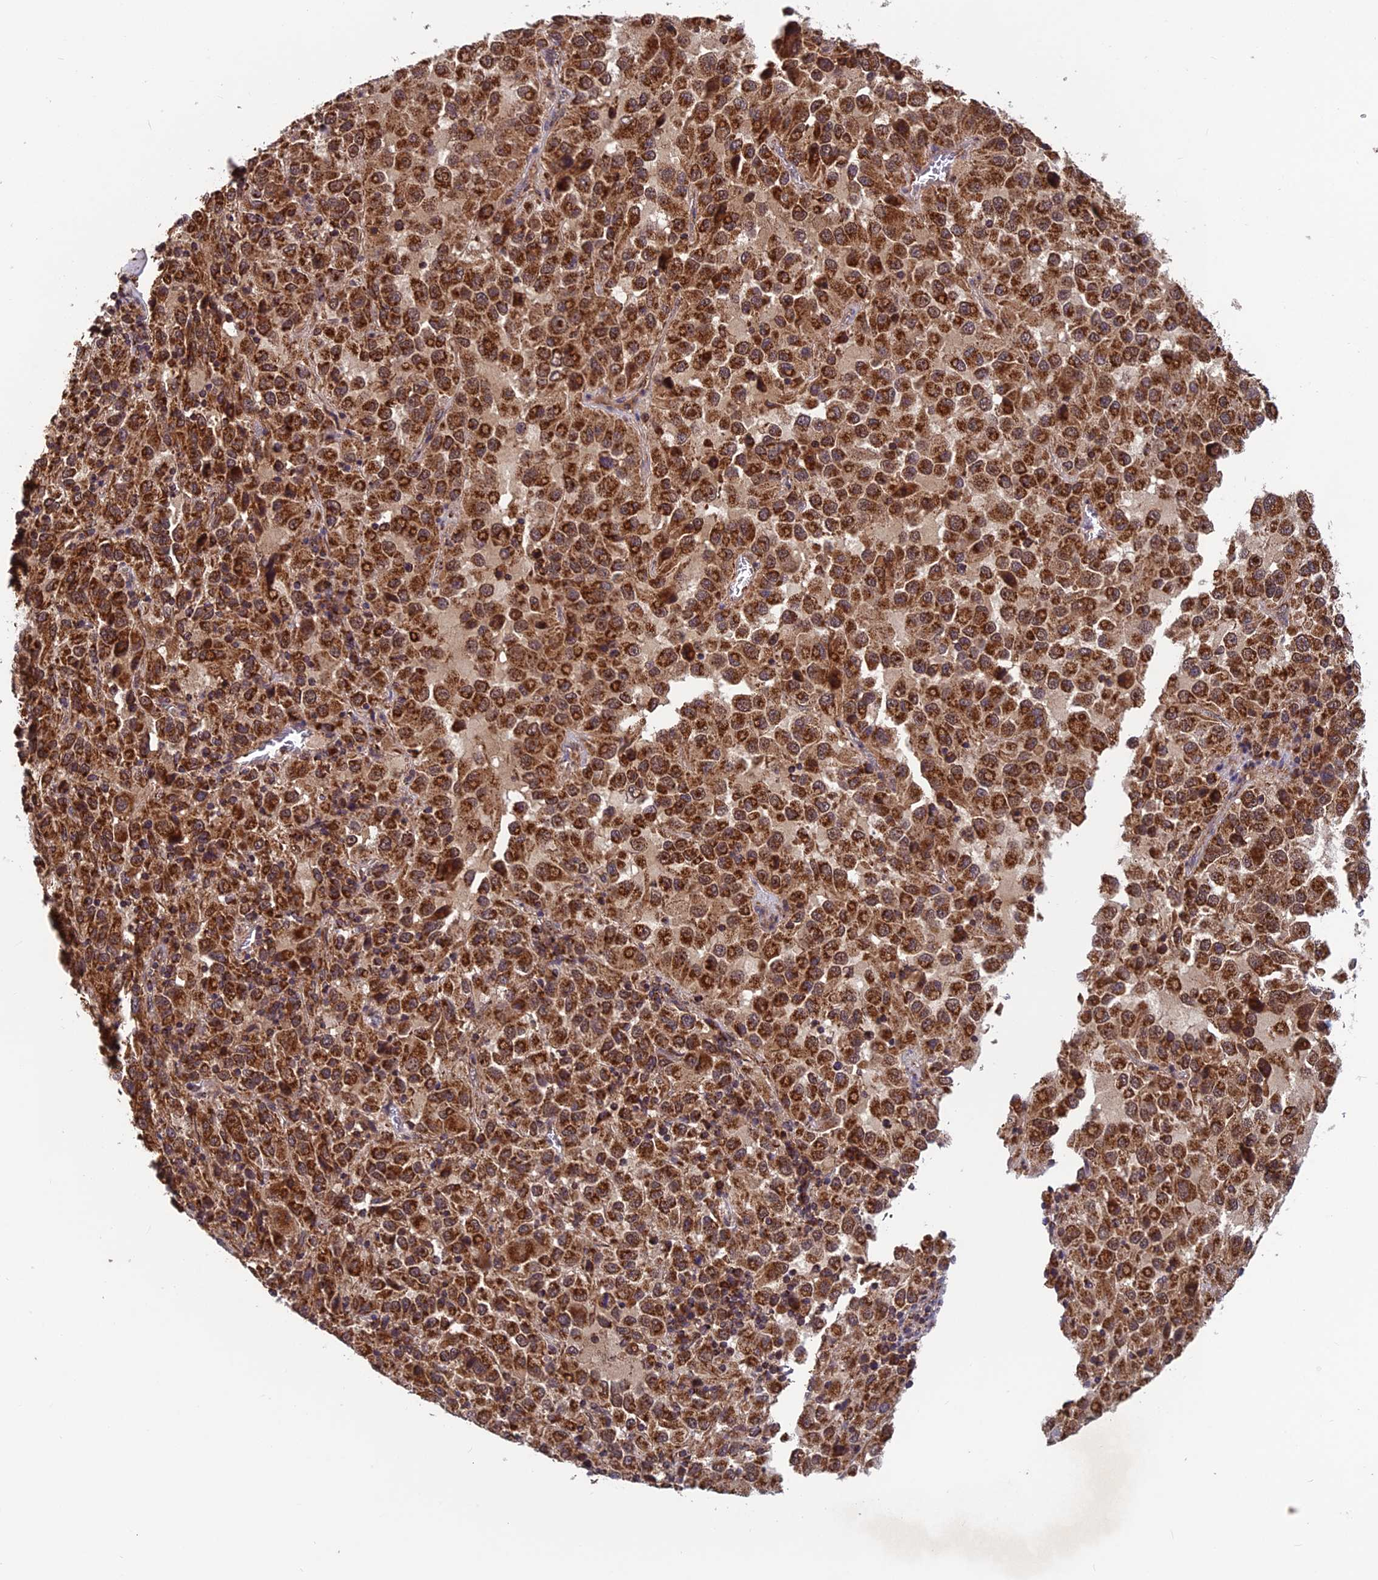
{"staining": {"intensity": "strong", "quantity": ">75%", "location": "cytoplasmic/membranous"}, "tissue": "melanoma", "cell_type": "Tumor cells", "image_type": "cancer", "snomed": [{"axis": "morphology", "description": "Malignant melanoma, Metastatic site"}, {"axis": "topography", "description": "Lung"}], "caption": "A brown stain labels strong cytoplasmic/membranous positivity of a protein in human melanoma tumor cells.", "gene": "CCDC15", "patient": {"sex": "male", "age": 64}}